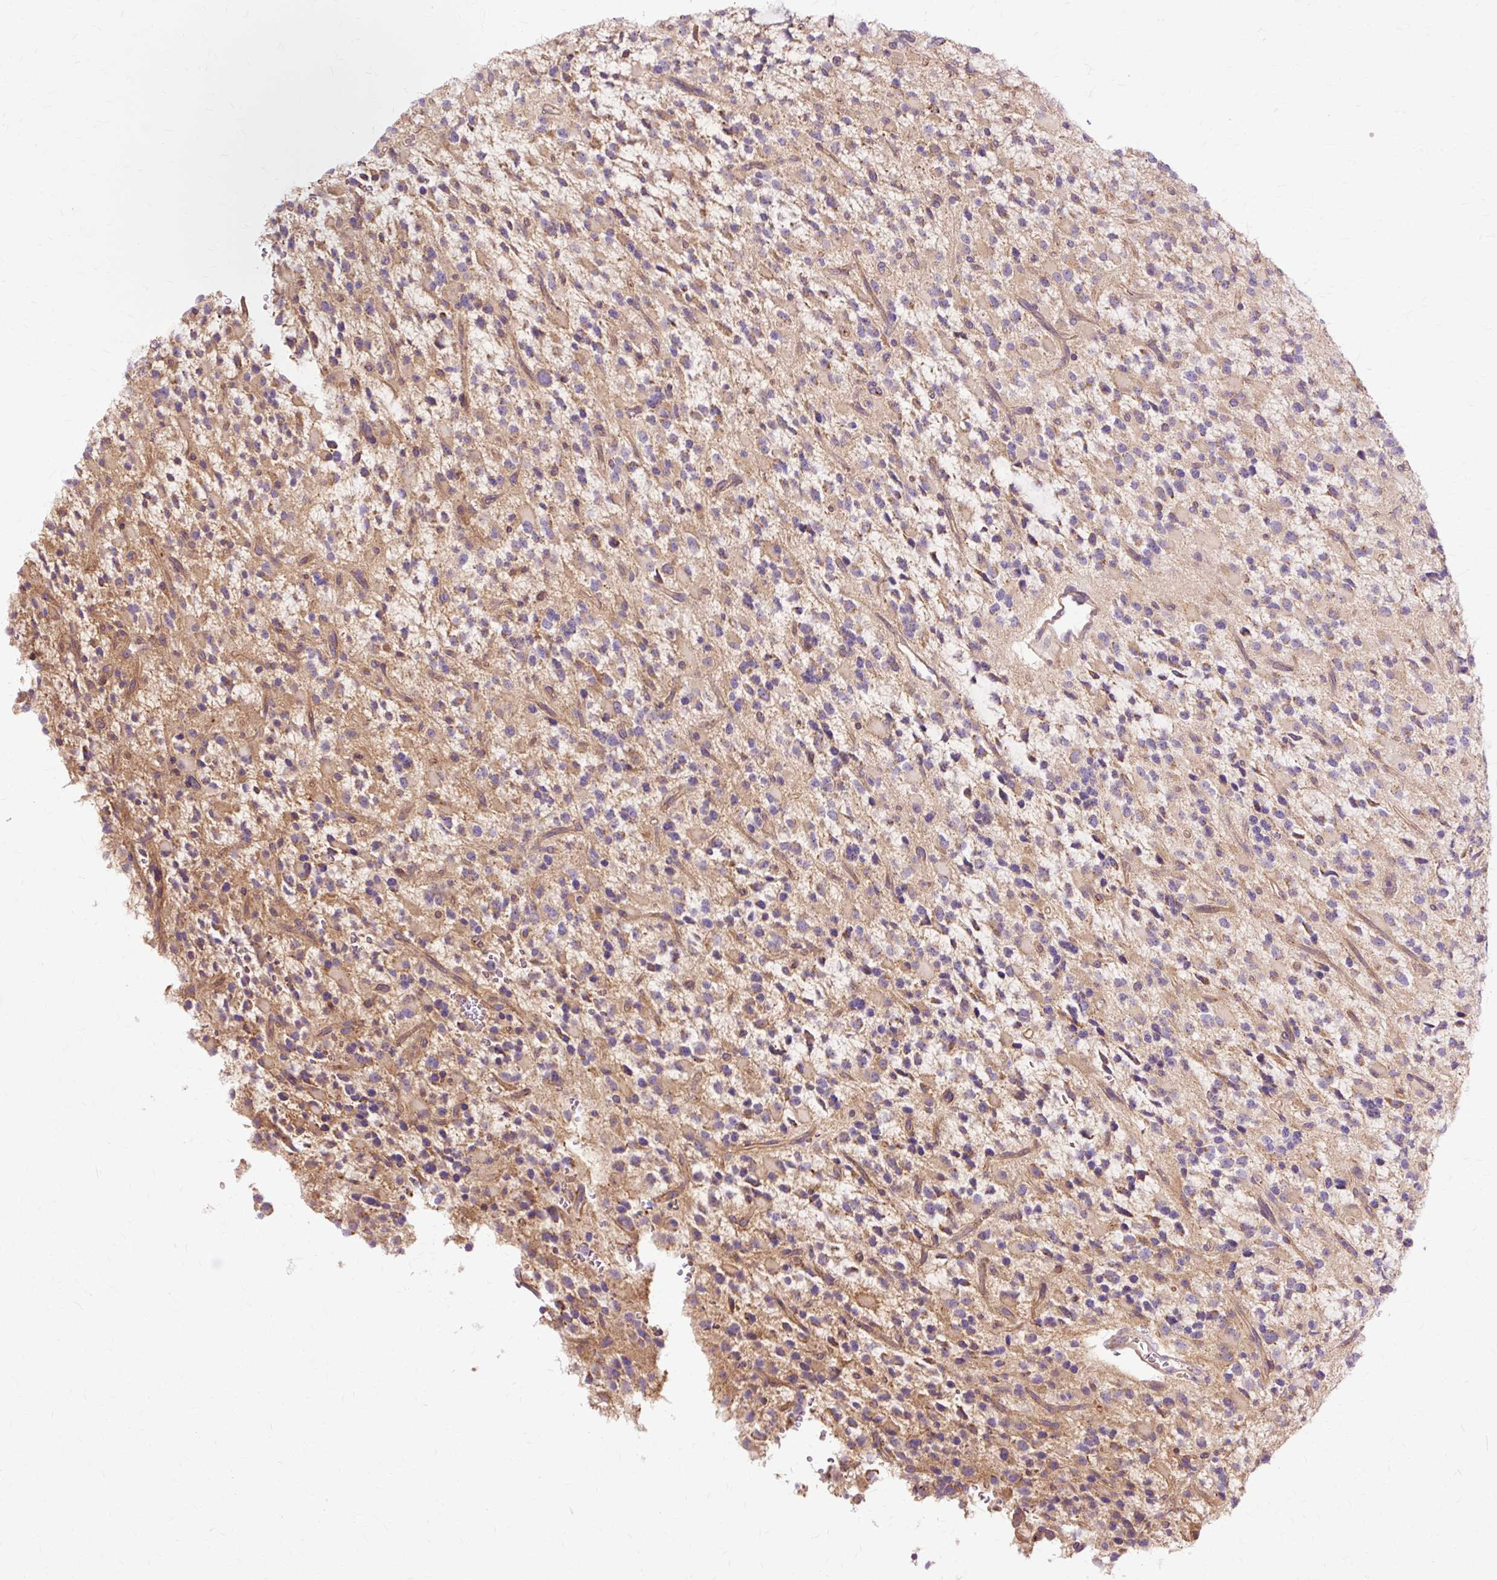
{"staining": {"intensity": "moderate", "quantity": "25%-75%", "location": "cytoplasmic/membranous"}, "tissue": "glioma", "cell_type": "Tumor cells", "image_type": "cancer", "snomed": [{"axis": "morphology", "description": "Glioma, malignant, High grade"}, {"axis": "topography", "description": "Brain"}], "caption": "Immunohistochemical staining of human malignant high-grade glioma displays medium levels of moderate cytoplasmic/membranous positivity in about 25%-75% of tumor cells.", "gene": "PDZD2", "patient": {"sex": "male", "age": 34}}